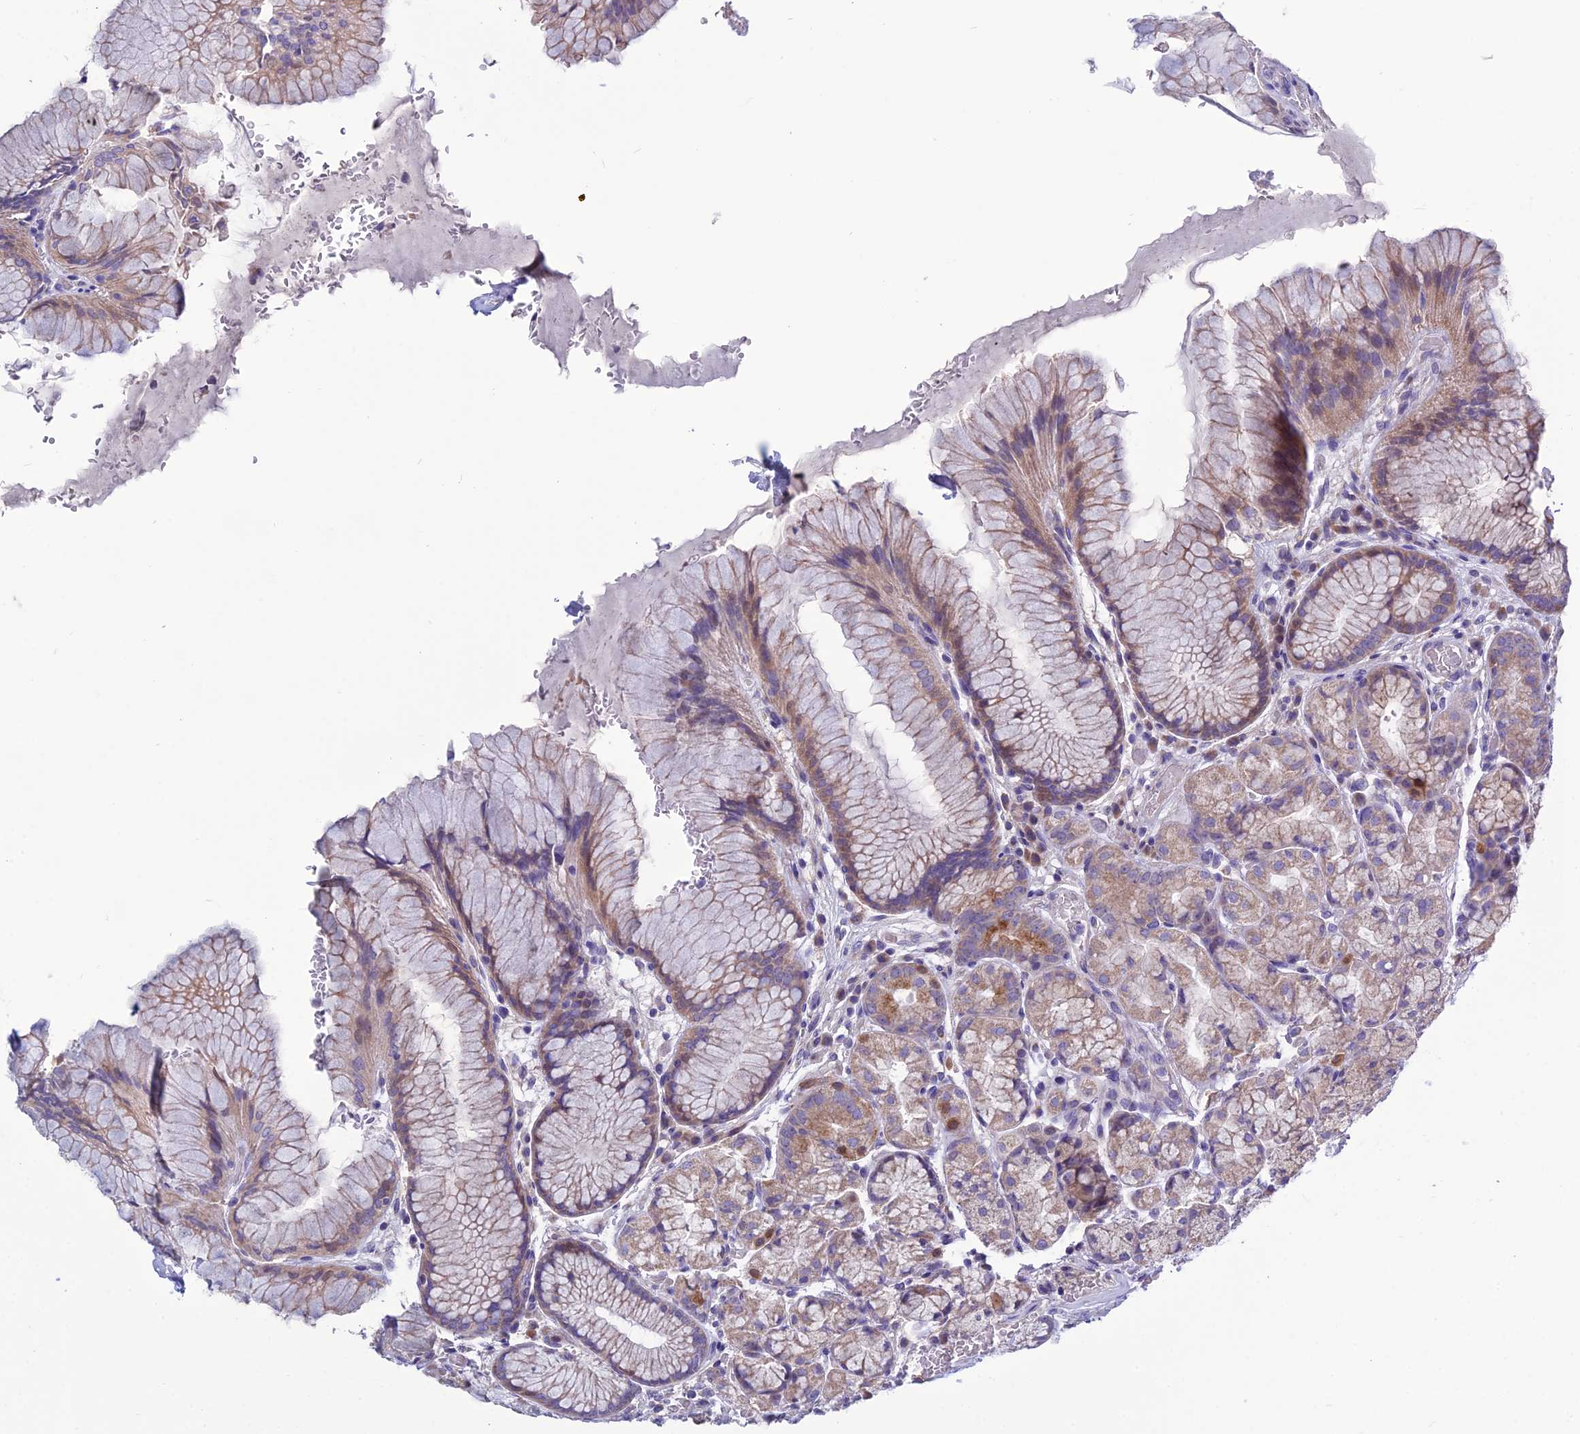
{"staining": {"intensity": "moderate", "quantity": "<25%", "location": "cytoplasmic/membranous"}, "tissue": "stomach", "cell_type": "Glandular cells", "image_type": "normal", "snomed": [{"axis": "morphology", "description": "Normal tissue, NOS"}, {"axis": "topography", "description": "Stomach"}], "caption": "Immunohistochemical staining of unremarkable stomach reveals moderate cytoplasmic/membranous protein positivity in approximately <25% of glandular cells.", "gene": "BHMT2", "patient": {"sex": "male", "age": 63}}